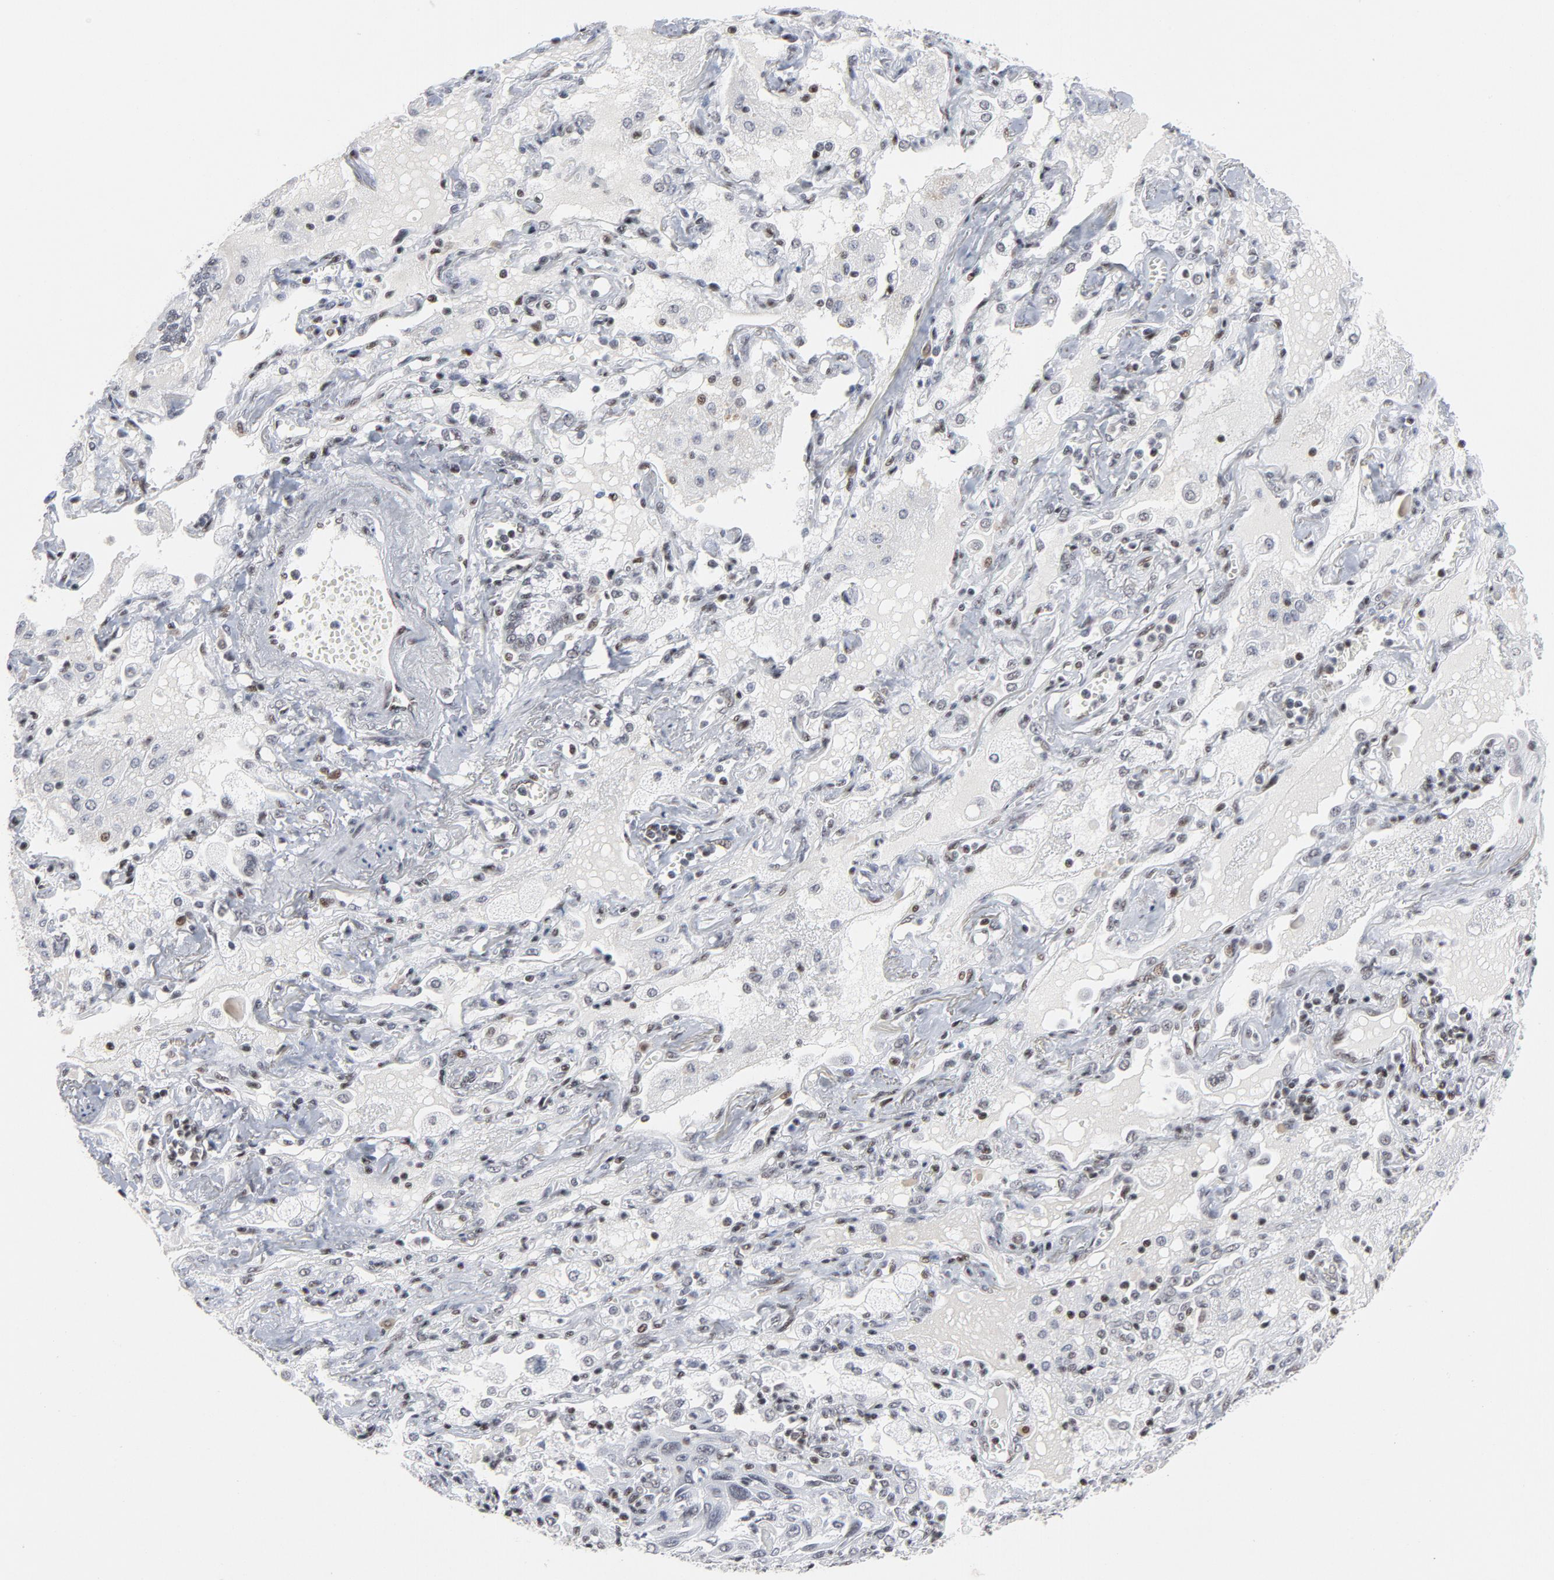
{"staining": {"intensity": "weak", "quantity": "25%-75%", "location": "nuclear"}, "tissue": "lung cancer", "cell_type": "Tumor cells", "image_type": "cancer", "snomed": [{"axis": "morphology", "description": "Squamous cell carcinoma, NOS"}, {"axis": "topography", "description": "Lung"}], "caption": "A micrograph of human lung cancer (squamous cell carcinoma) stained for a protein shows weak nuclear brown staining in tumor cells. (IHC, brightfield microscopy, high magnification).", "gene": "GABPA", "patient": {"sex": "female", "age": 76}}